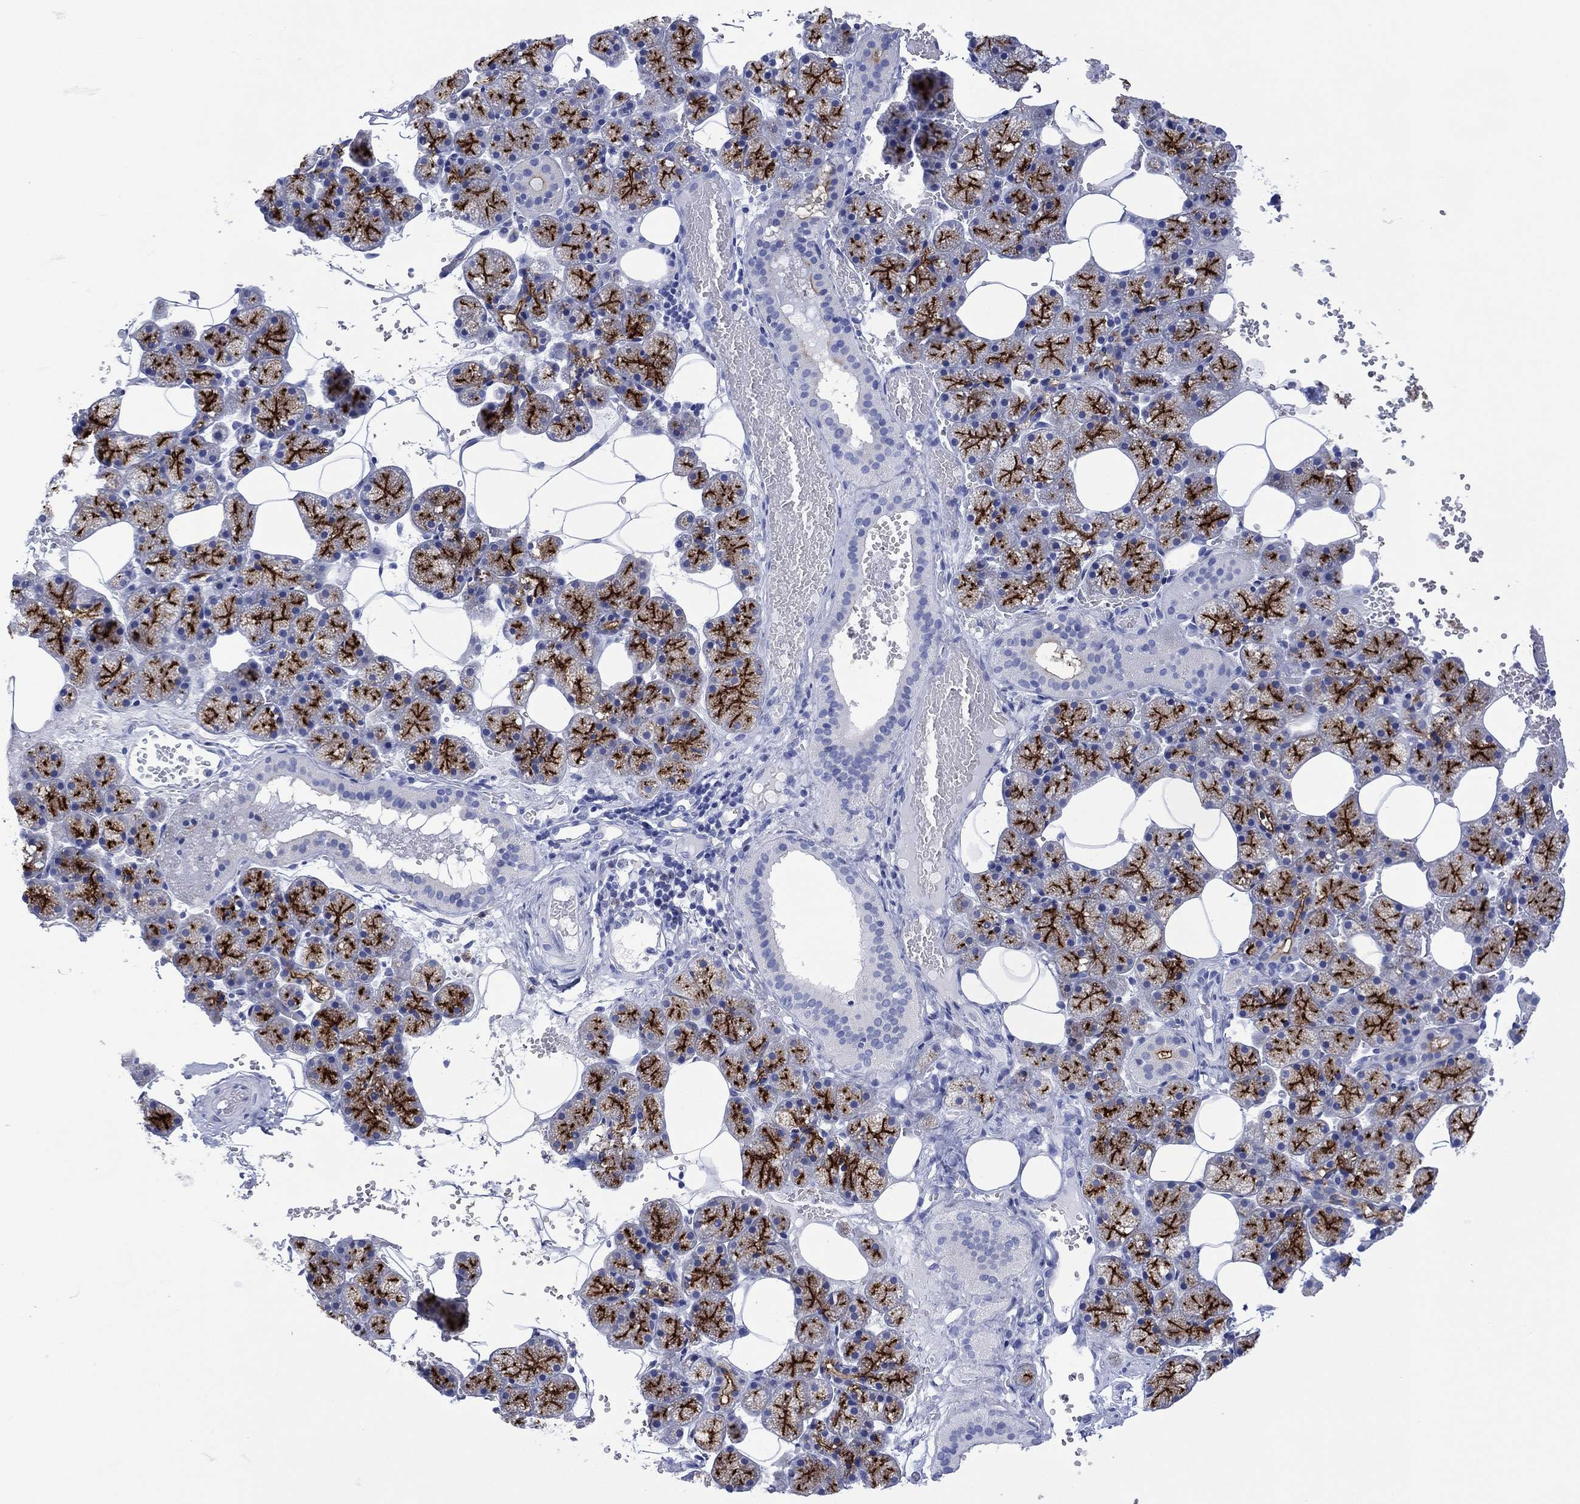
{"staining": {"intensity": "strong", "quantity": "25%-75%", "location": "cytoplasmic/membranous"}, "tissue": "salivary gland", "cell_type": "Glandular cells", "image_type": "normal", "snomed": [{"axis": "morphology", "description": "Normal tissue, NOS"}, {"axis": "topography", "description": "Salivary gland"}], "caption": "A brown stain labels strong cytoplasmic/membranous expression of a protein in glandular cells of unremarkable salivary gland.", "gene": "DPP4", "patient": {"sex": "male", "age": 38}}